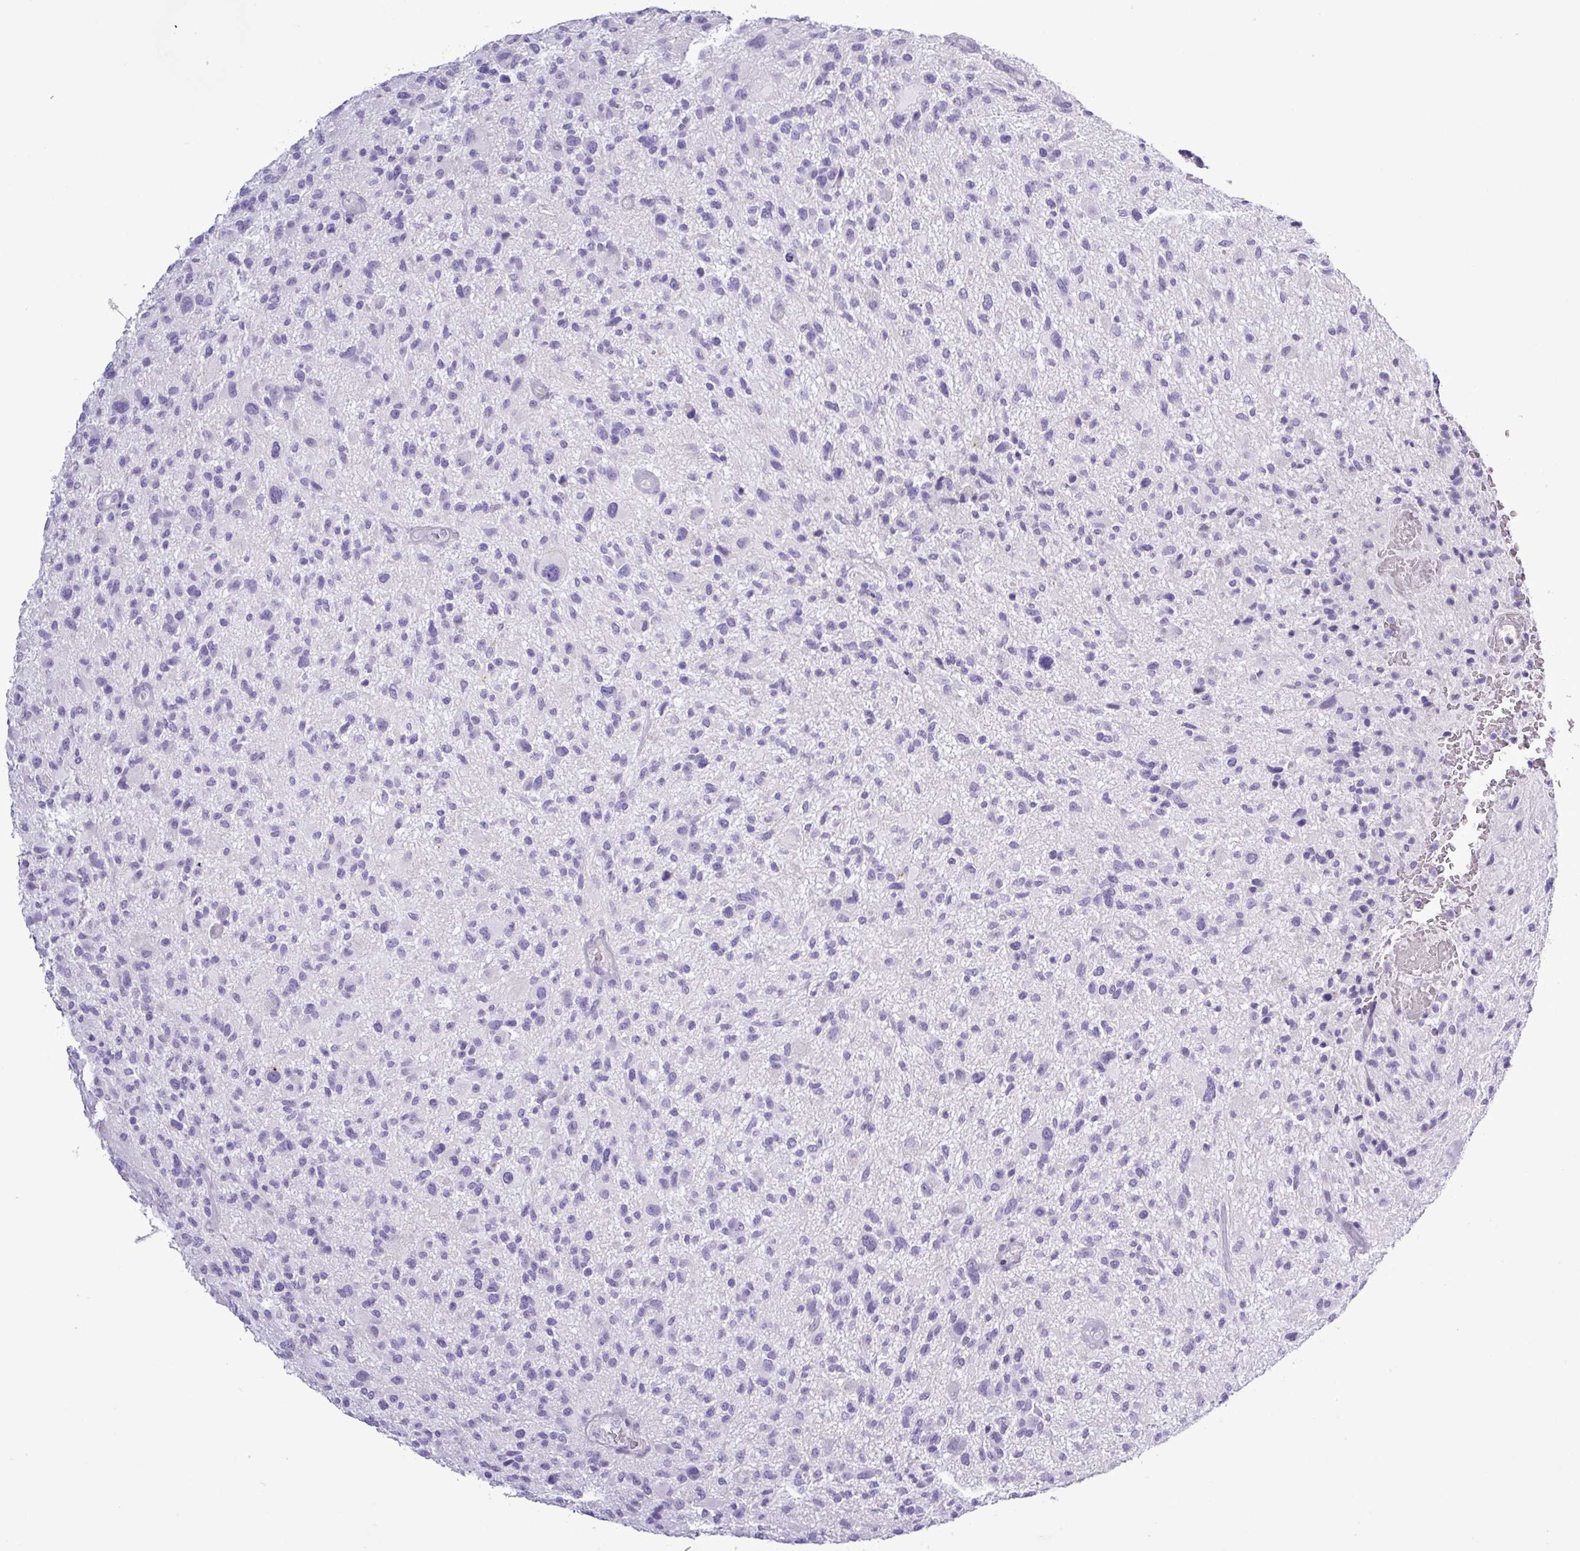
{"staining": {"intensity": "negative", "quantity": "none", "location": "none"}, "tissue": "glioma", "cell_type": "Tumor cells", "image_type": "cancer", "snomed": [{"axis": "morphology", "description": "Glioma, malignant, High grade"}, {"axis": "topography", "description": "Brain"}], "caption": "Tumor cells show no significant staining in malignant glioma (high-grade). (Brightfield microscopy of DAB (3,3'-diaminobenzidine) immunohistochemistry (IHC) at high magnification).", "gene": "ALDH3A1", "patient": {"sex": "male", "age": 47}}